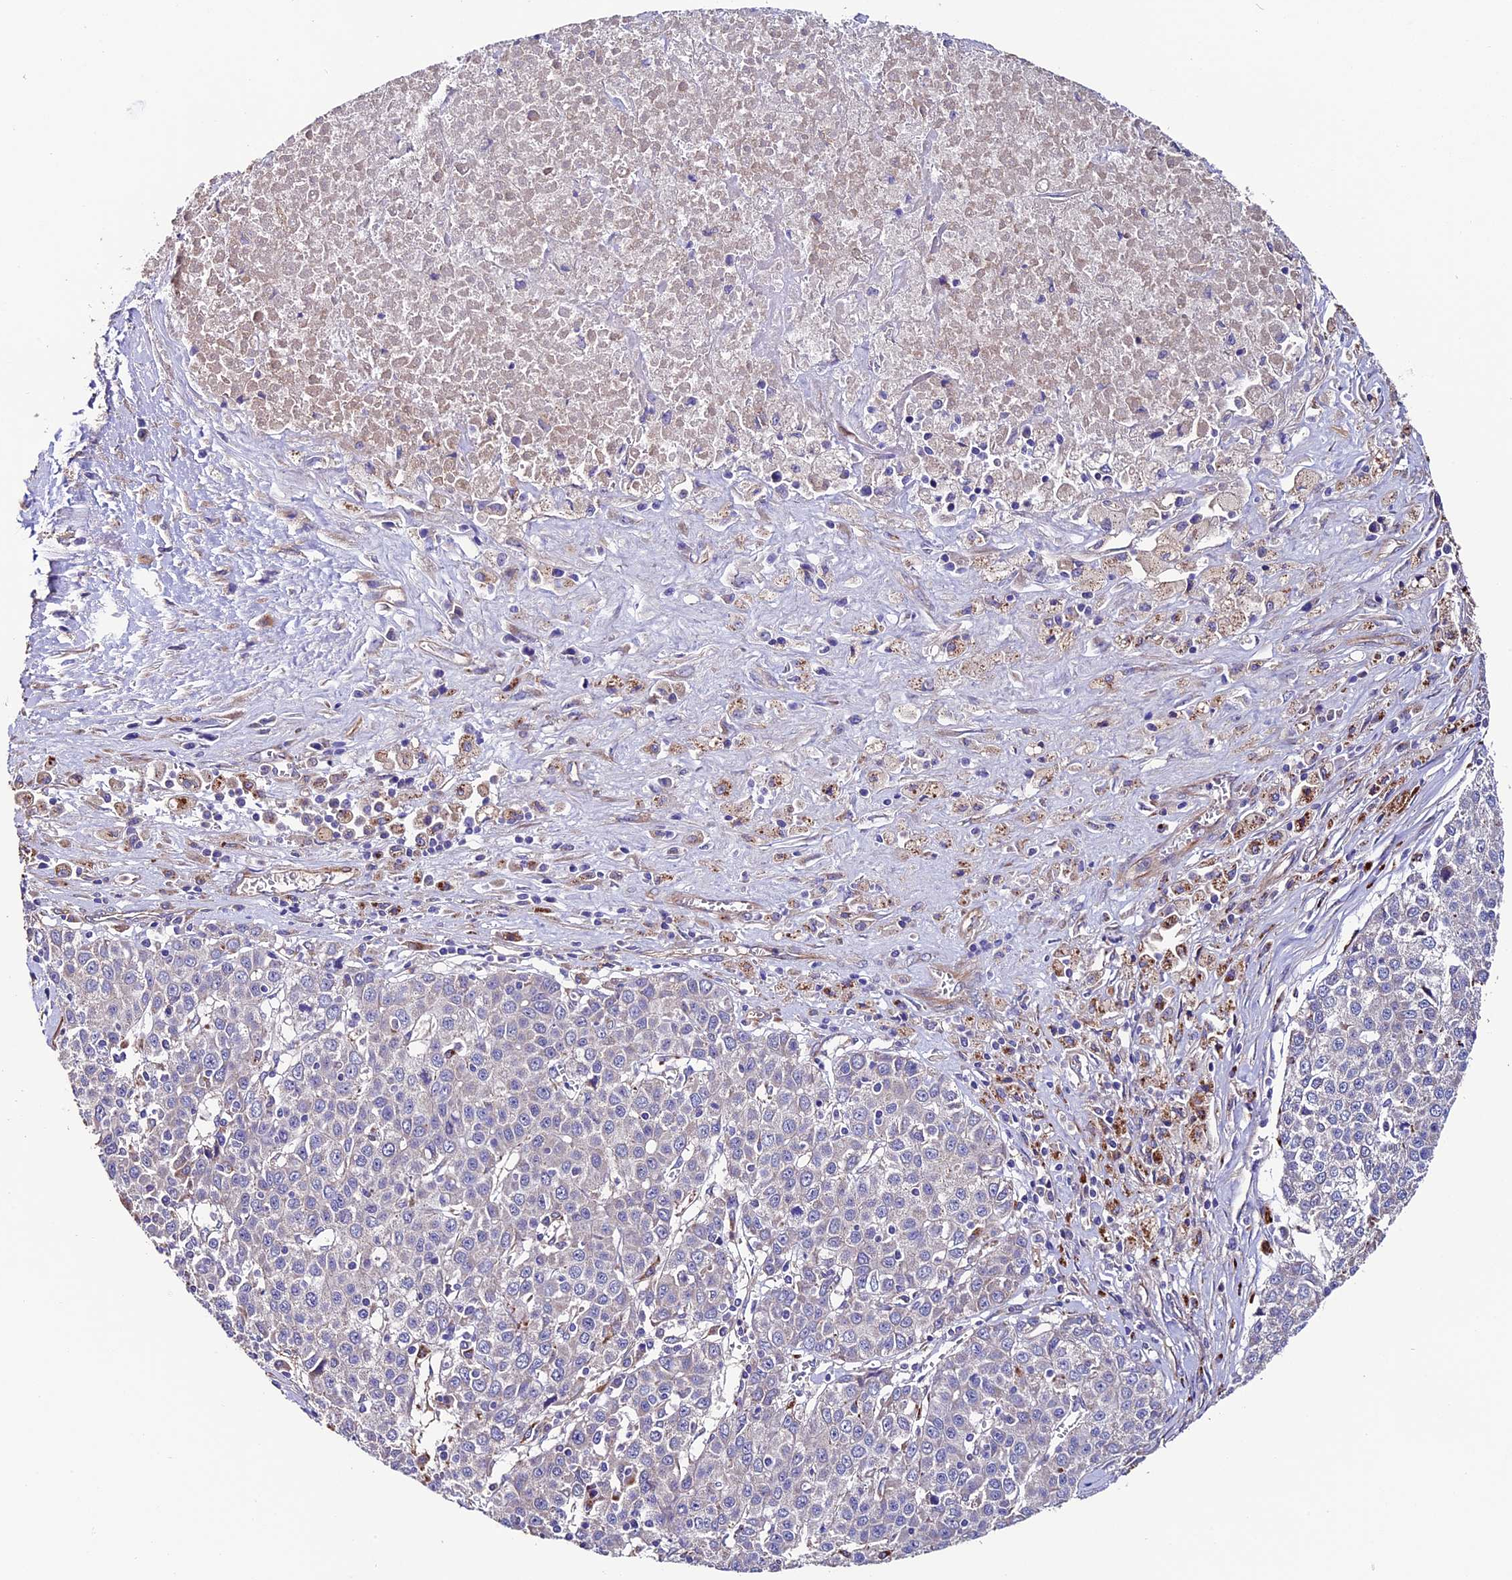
{"staining": {"intensity": "negative", "quantity": "none", "location": "none"}, "tissue": "liver cancer", "cell_type": "Tumor cells", "image_type": "cancer", "snomed": [{"axis": "morphology", "description": "Carcinoma, Hepatocellular, NOS"}, {"axis": "topography", "description": "Liver"}], "caption": "Liver cancer stained for a protein using immunohistochemistry shows no expression tumor cells.", "gene": "CLN5", "patient": {"sex": "female", "age": 53}}